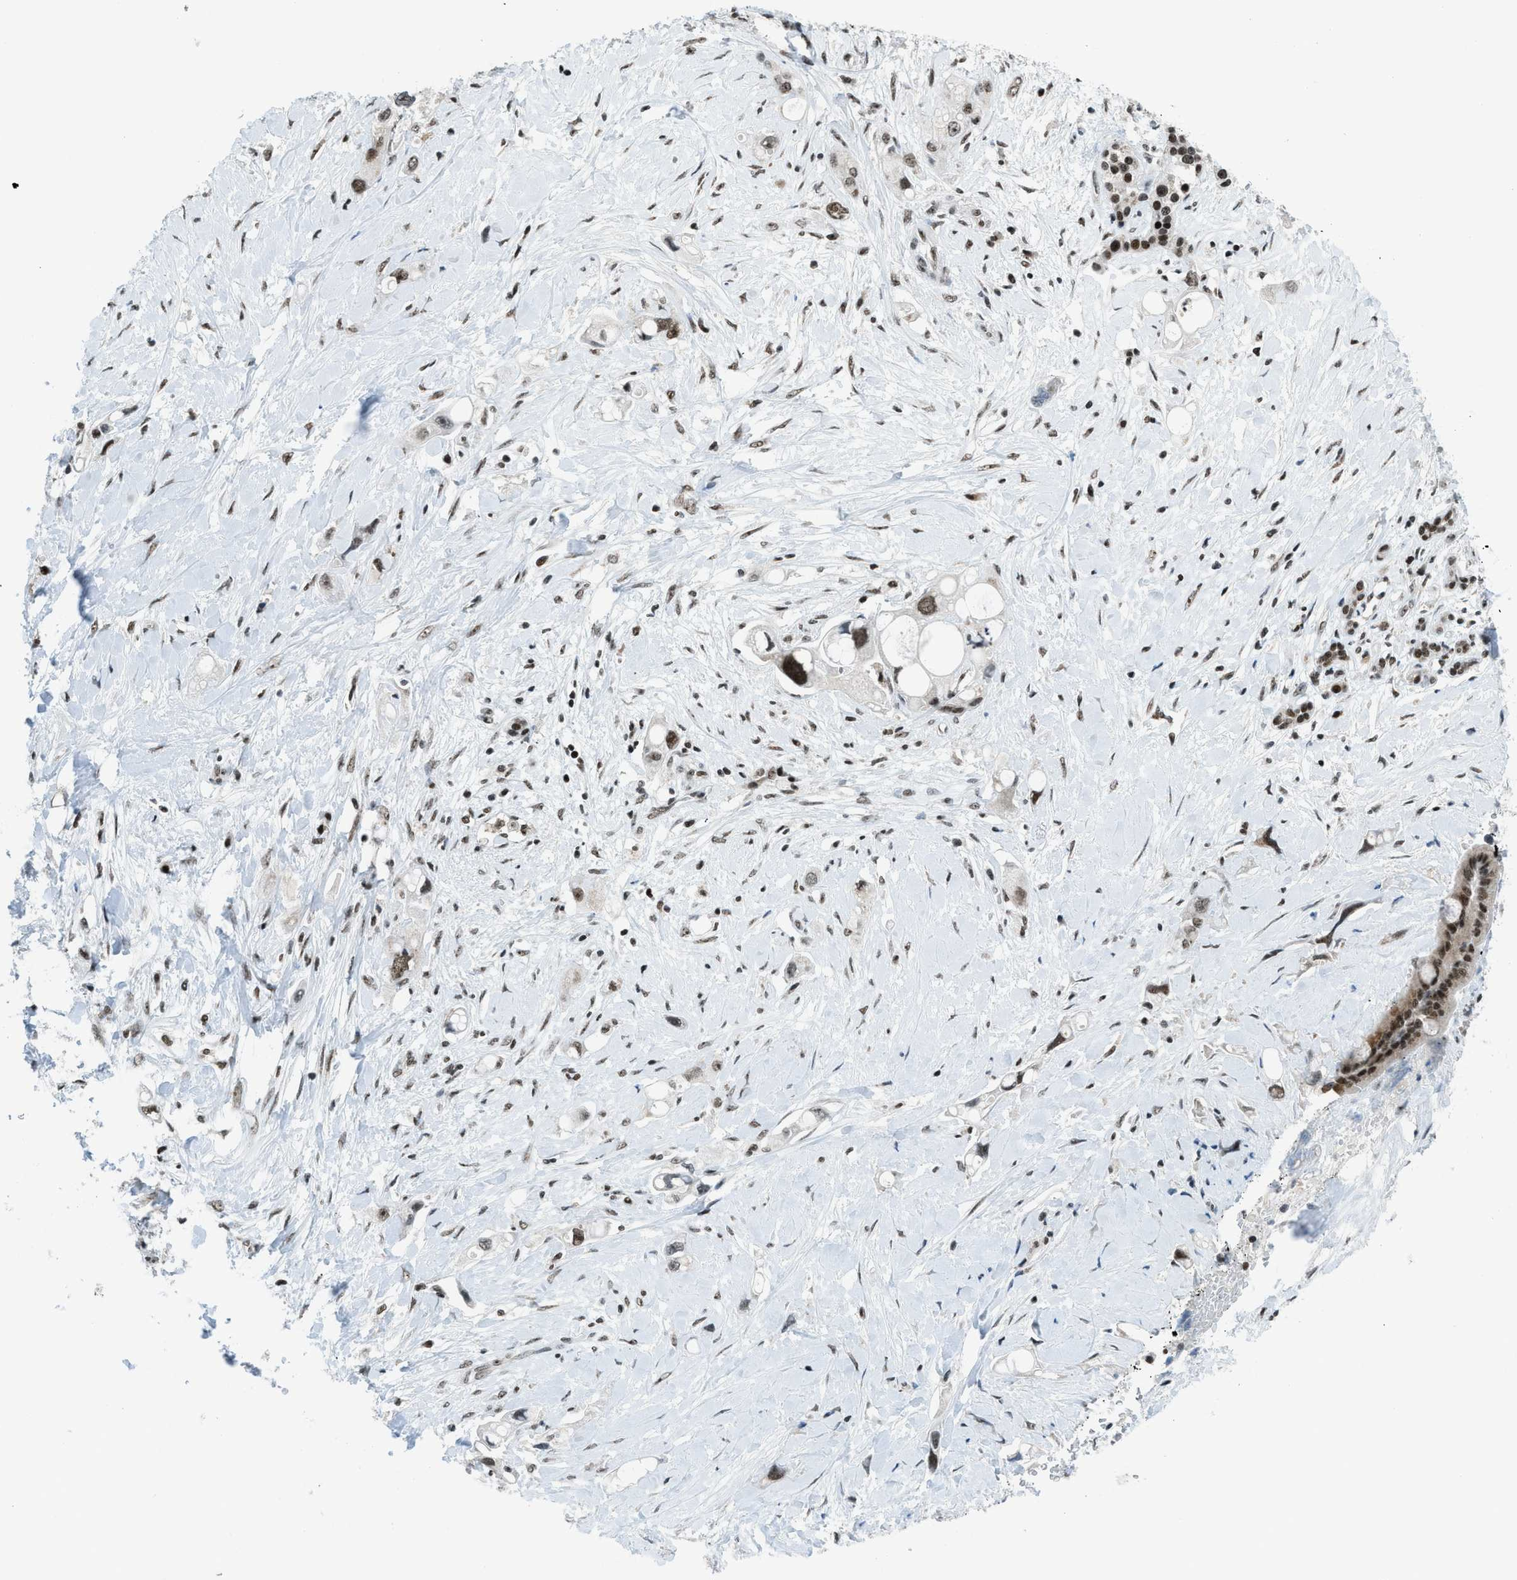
{"staining": {"intensity": "strong", "quantity": ">75%", "location": "nuclear"}, "tissue": "pancreatic cancer", "cell_type": "Tumor cells", "image_type": "cancer", "snomed": [{"axis": "morphology", "description": "Adenocarcinoma, NOS"}, {"axis": "topography", "description": "Pancreas"}], "caption": "The immunohistochemical stain shows strong nuclear staining in tumor cells of pancreatic cancer (adenocarcinoma) tissue. Nuclei are stained in blue.", "gene": "RAD51B", "patient": {"sex": "female", "age": 56}}